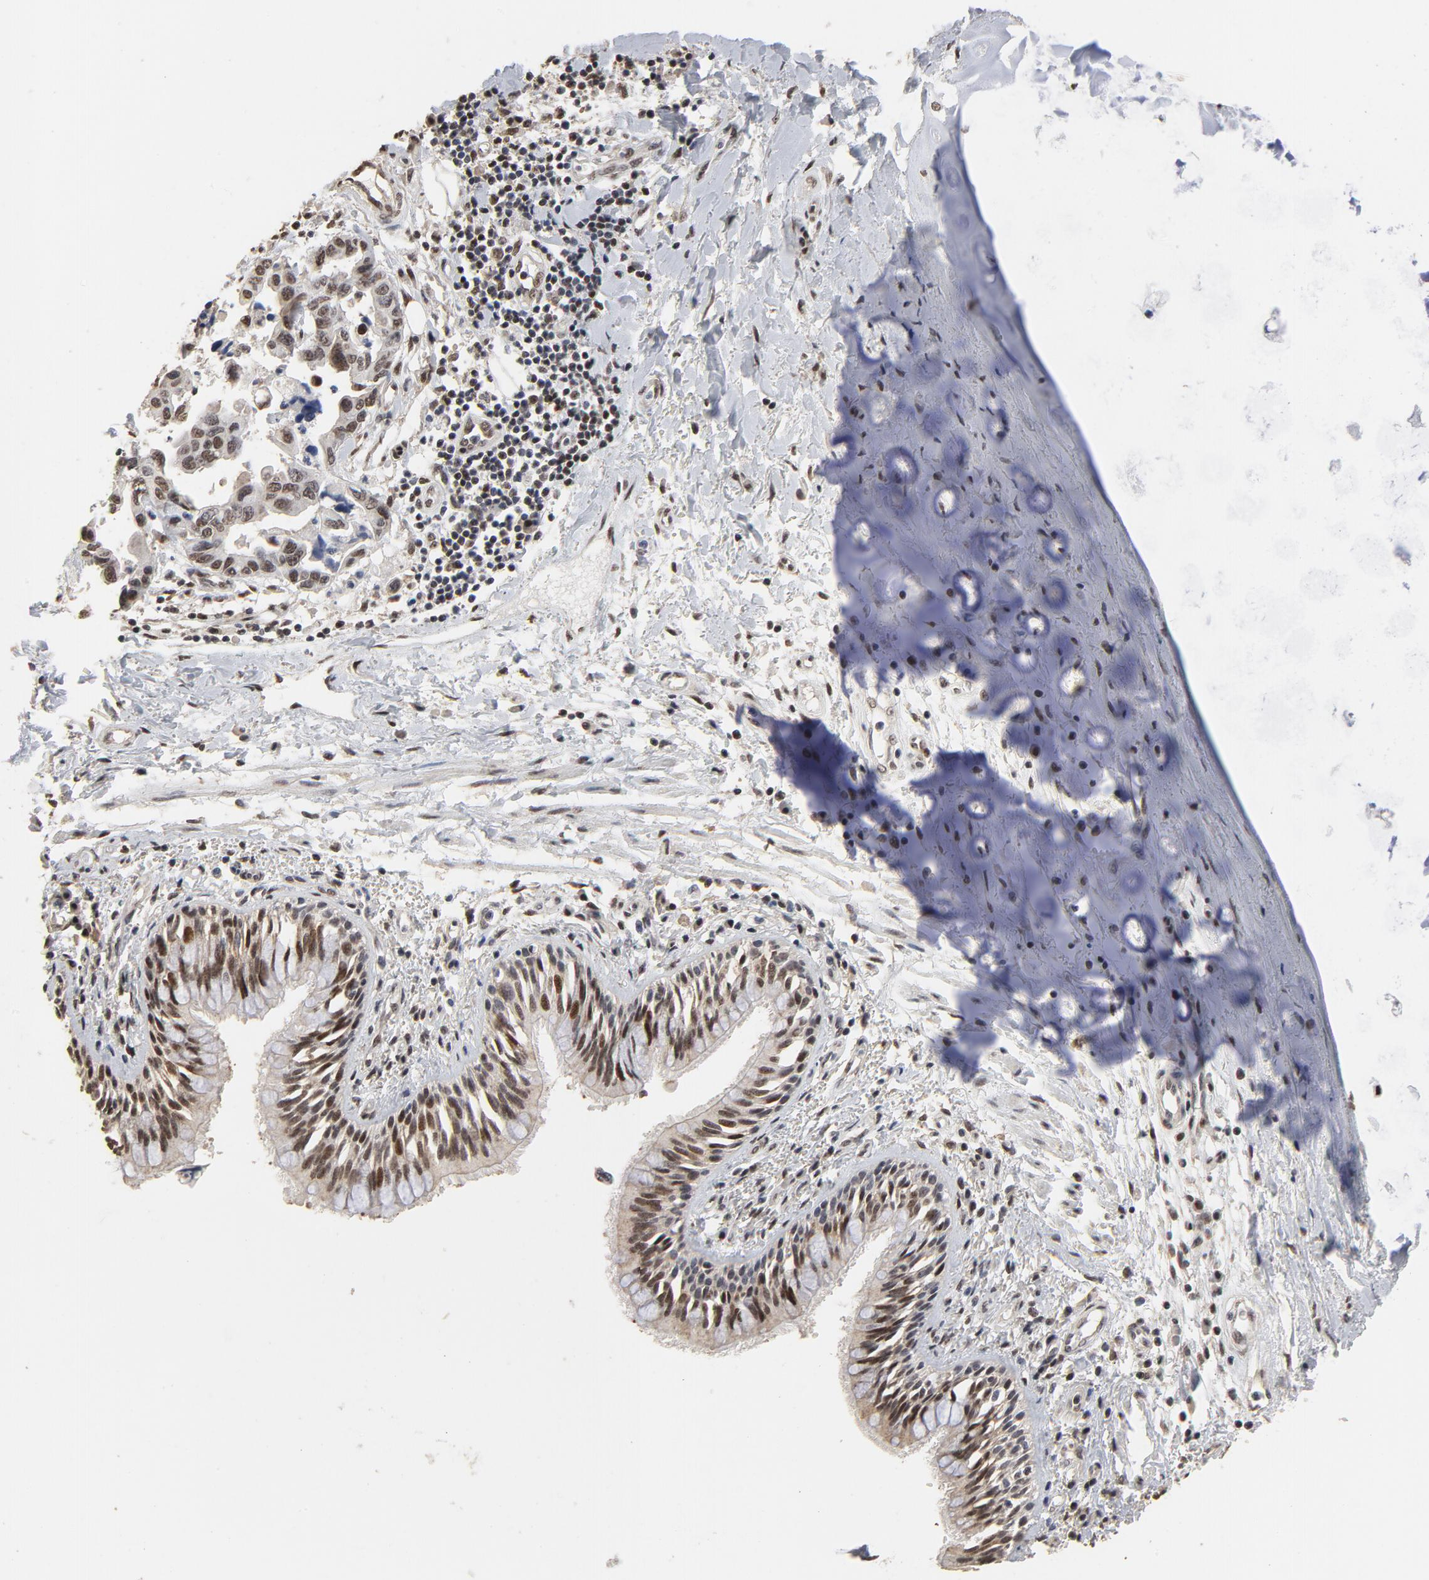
{"staining": {"intensity": "moderate", "quantity": "25%-75%", "location": "nuclear"}, "tissue": "lung cancer", "cell_type": "Tumor cells", "image_type": "cancer", "snomed": [{"axis": "morphology", "description": "Adenocarcinoma, NOS"}, {"axis": "topography", "description": "Lymph node"}, {"axis": "topography", "description": "Lung"}], "caption": "This is an image of IHC staining of lung adenocarcinoma, which shows moderate expression in the nuclear of tumor cells.", "gene": "TP53RK", "patient": {"sex": "male", "age": 64}}